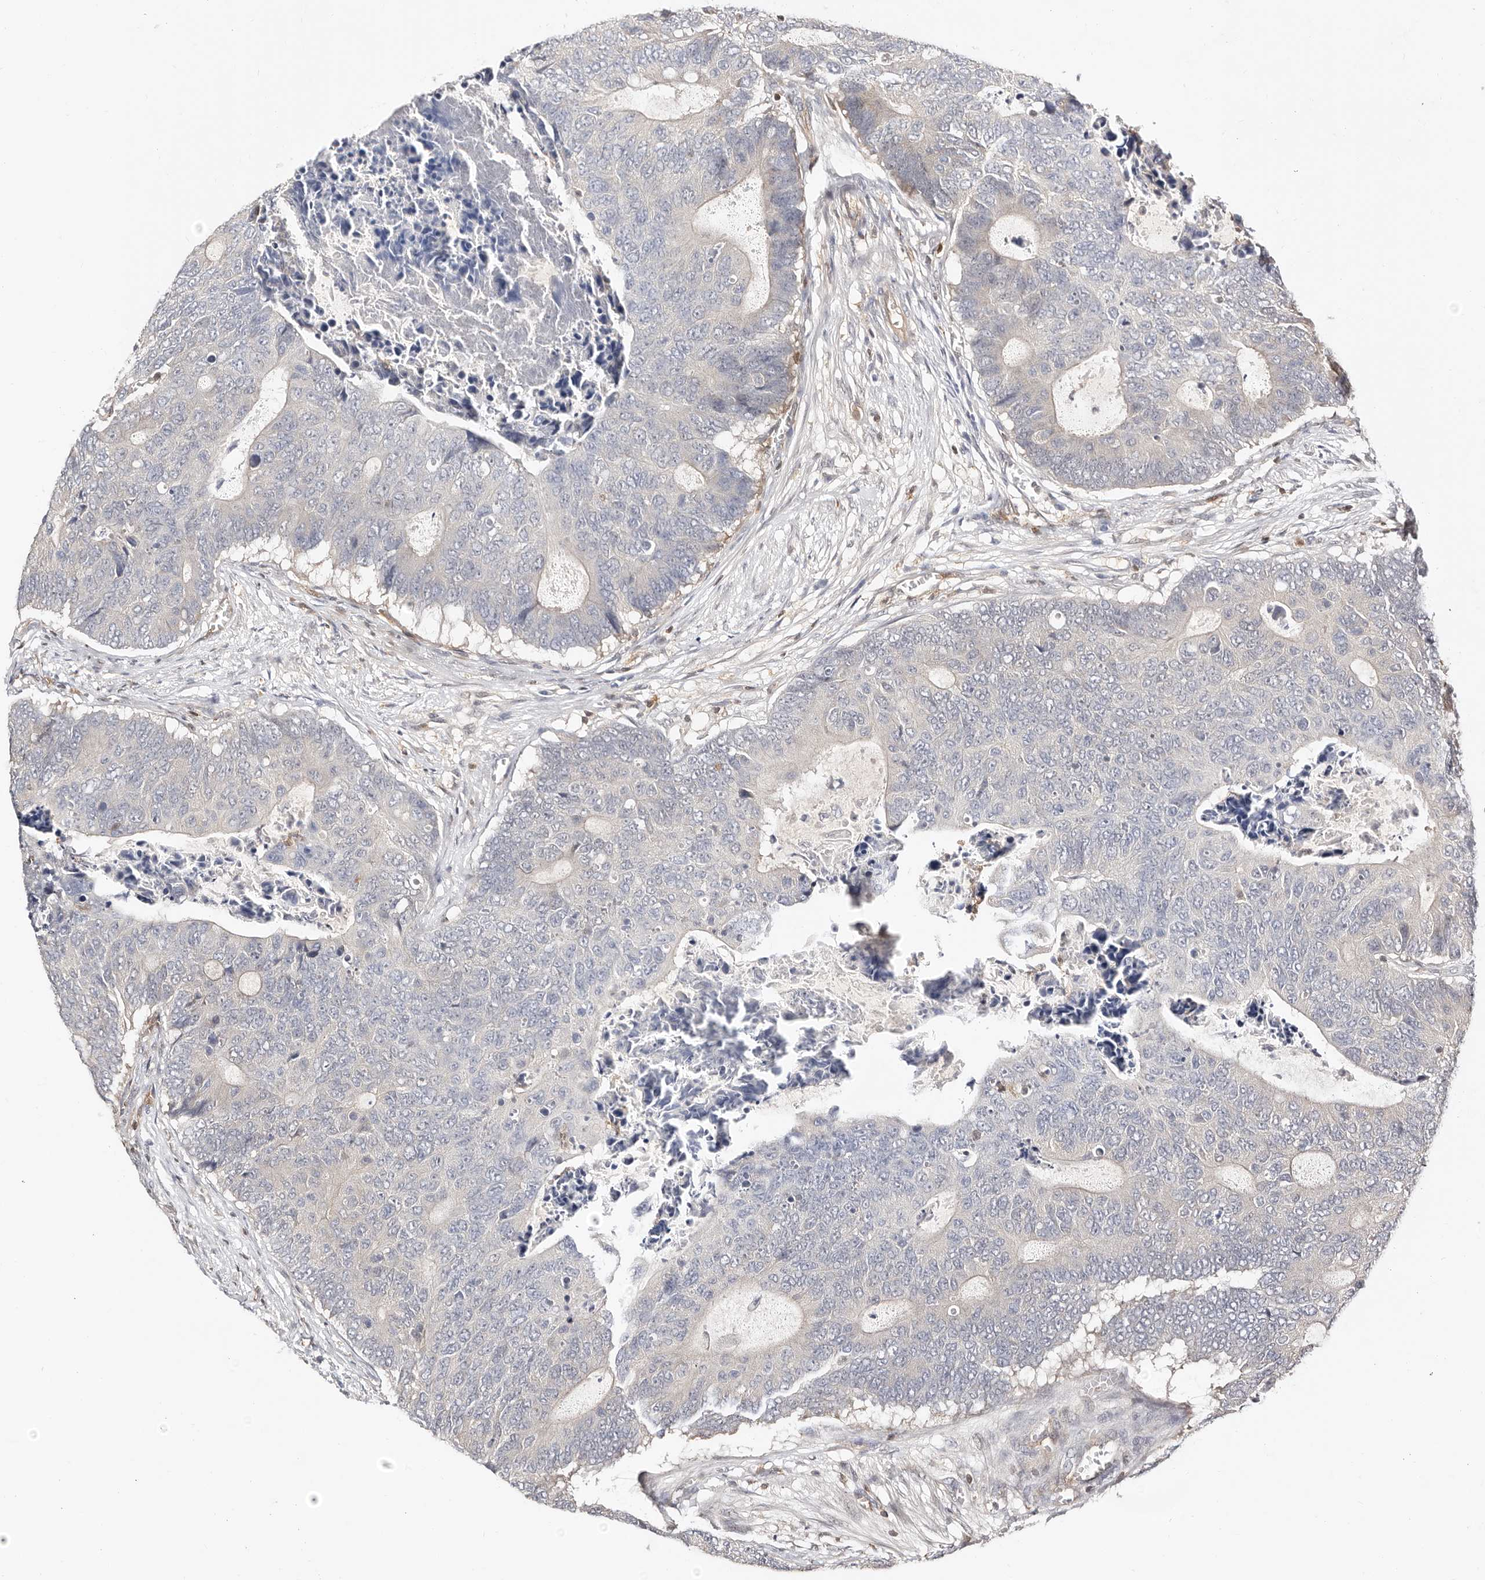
{"staining": {"intensity": "negative", "quantity": "none", "location": "none"}, "tissue": "colorectal cancer", "cell_type": "Tumor cells", "image_type": "cancer", "snomed": [{"axis": "morphology", "description": "Adenocarcinoma, NOS"}, {"axis": "topography", "description": "Colon"}], "caption": "The photomicrograph reveals no significant staining in tumor cells of adenocarcinoma (colorectal).", "gene": "STAT5A", "patient": {"sex": "male", "age": 87}}